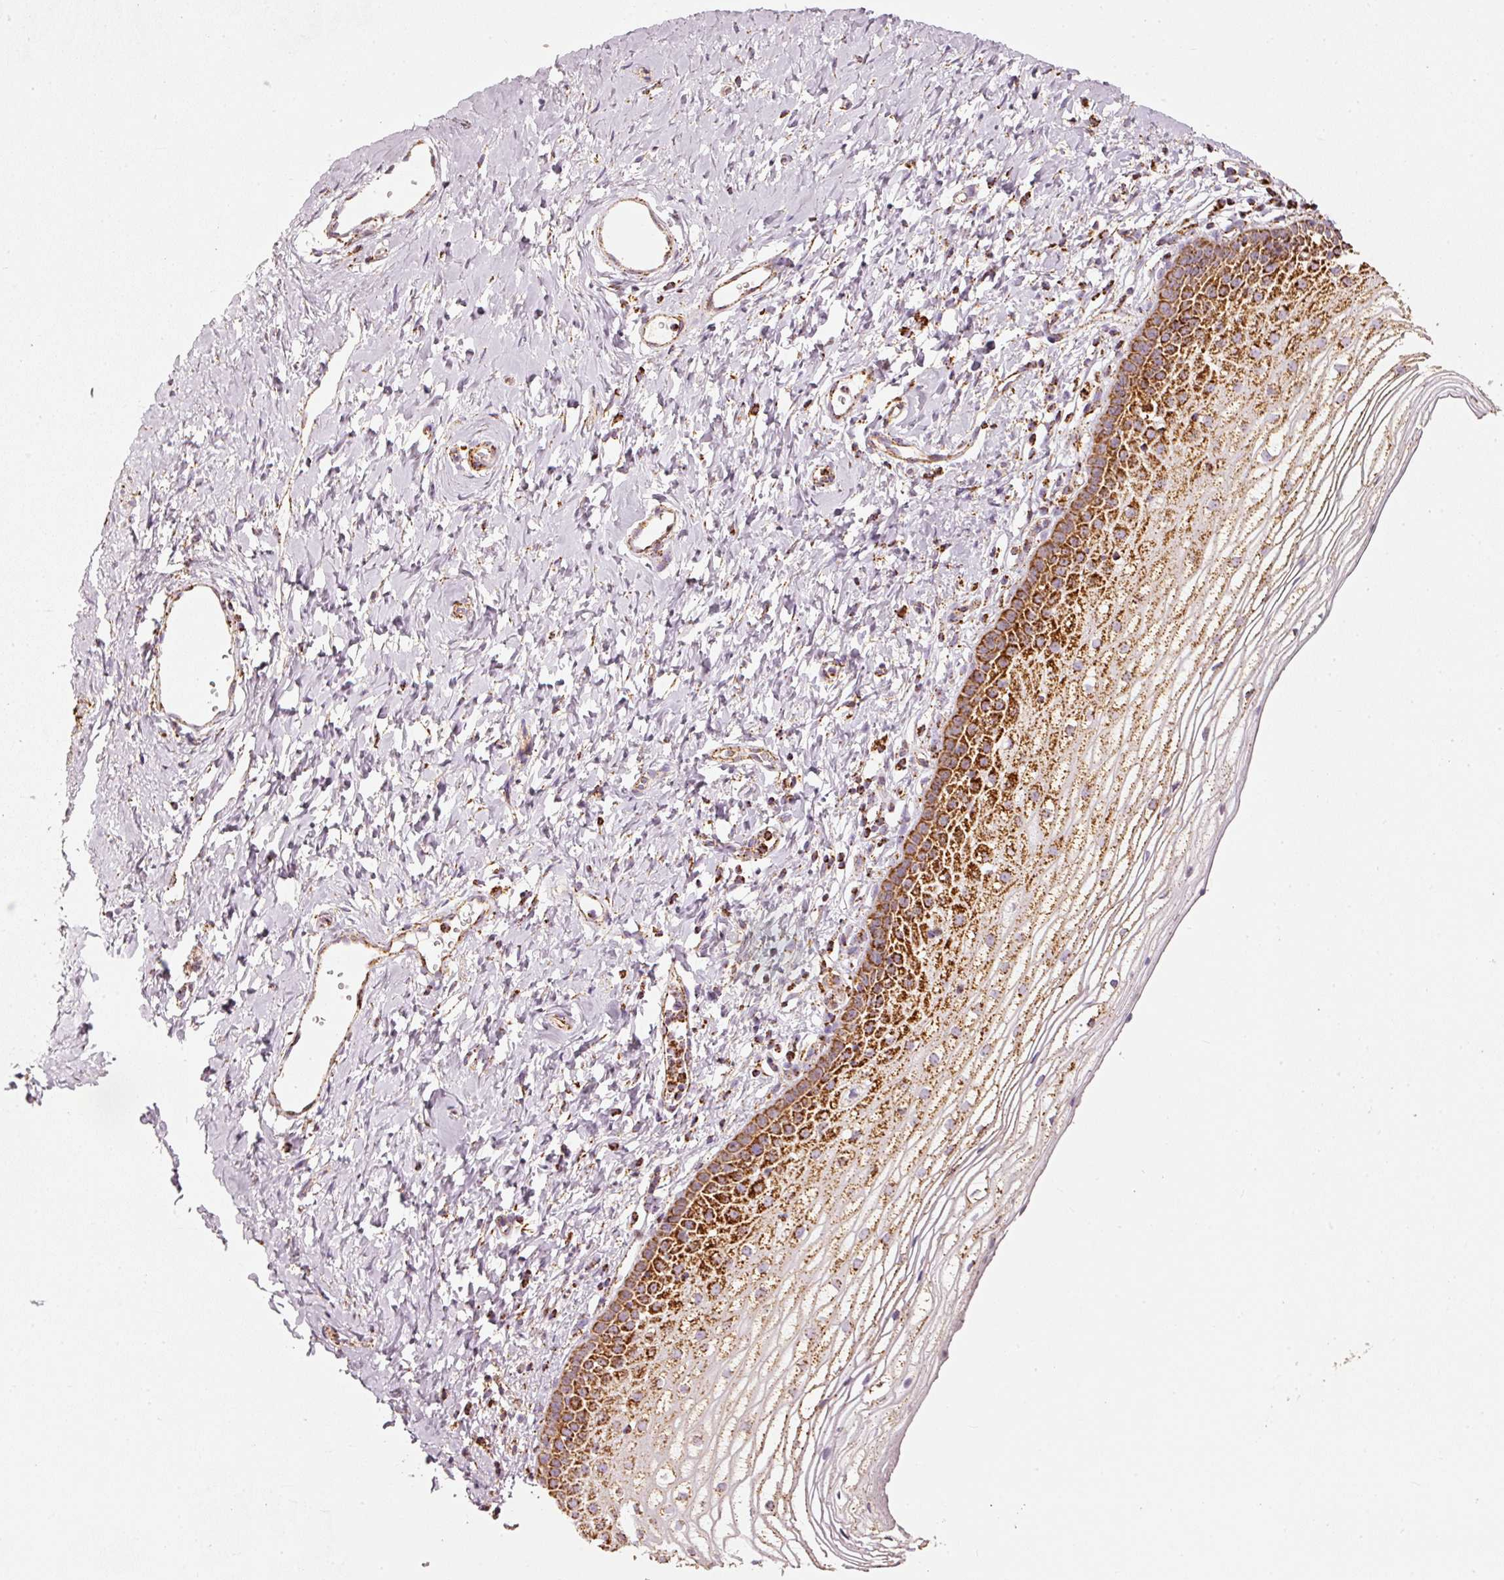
{"staining": {"intensity": "strong", "quantity": ">75%", "location": "cytoplasmic/membranous"}, "tissue": "vagina", "cell_type": "Squamous epithelial cells", "image_type": "normal", "snomed": [{"axis": "morphology", "description": "Normal tissue, NOS"}, {"axis": "topography", "description": "Vagina"}], "caption": "Immunohistochemical staining of unremarkable vagina displays strong cytoplasmic/membranous protein expression in about >75% of squamous epithelial cells. (Brightfield microscopy of DAB IHC at high magnification).", "gene": "UQCRC1", "patient": {"sex": "female", "age": 56}}